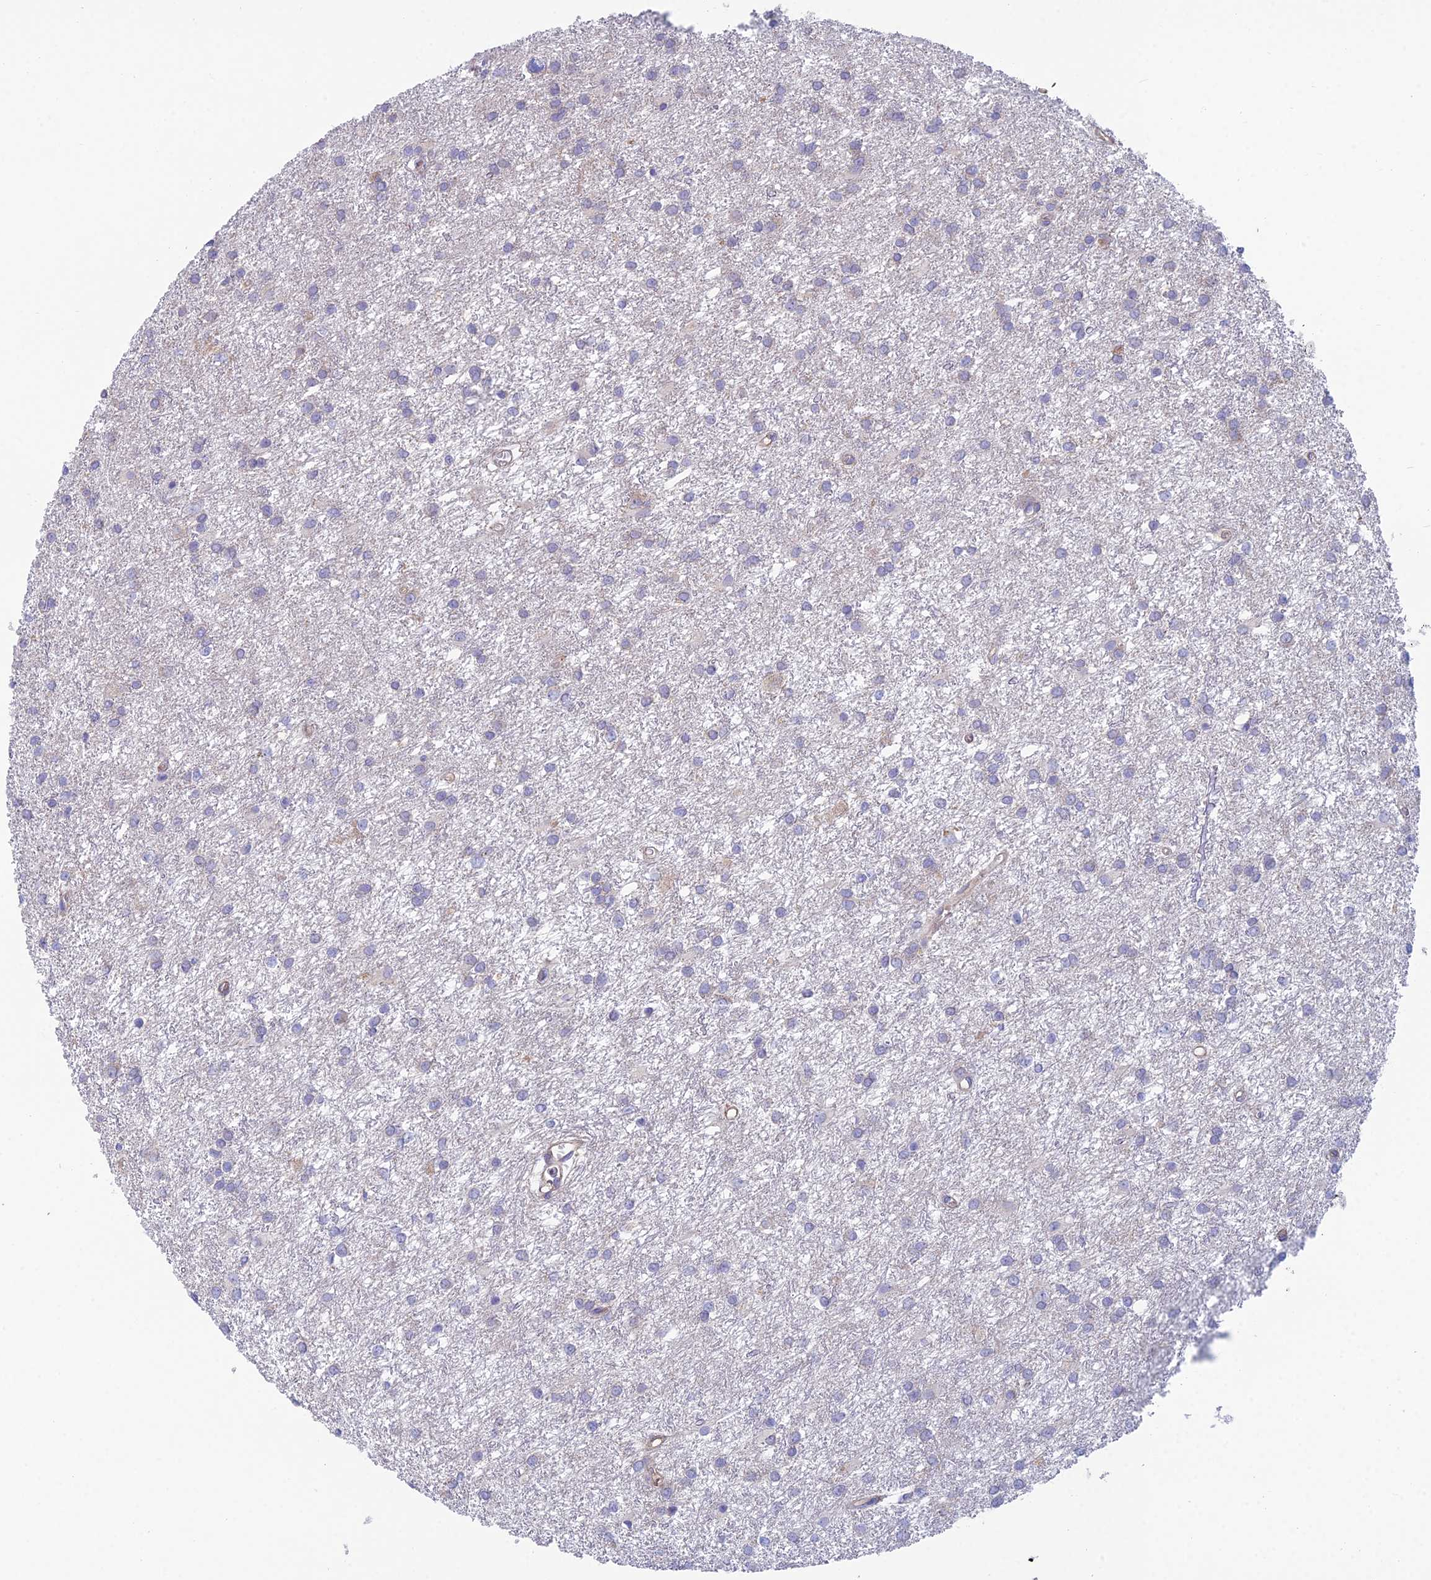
{"staining": {"intensity": "negative", "quantity": "none", "location": "none"}, "tissue": "glioma", "cell_type": "Tumor cells", "image_type": "cancer", "snomed": [{"axis": "morphology", "description": "Glioma, malignant, High grade"}, {"axis": "topography", "description": "Brain"}], "caption": "Immunohistochemical staining of glioma reveals no significant positivity in tumor cells.", "gene": "ZNF564", "patient": {"sex": "female", "age": 50}}